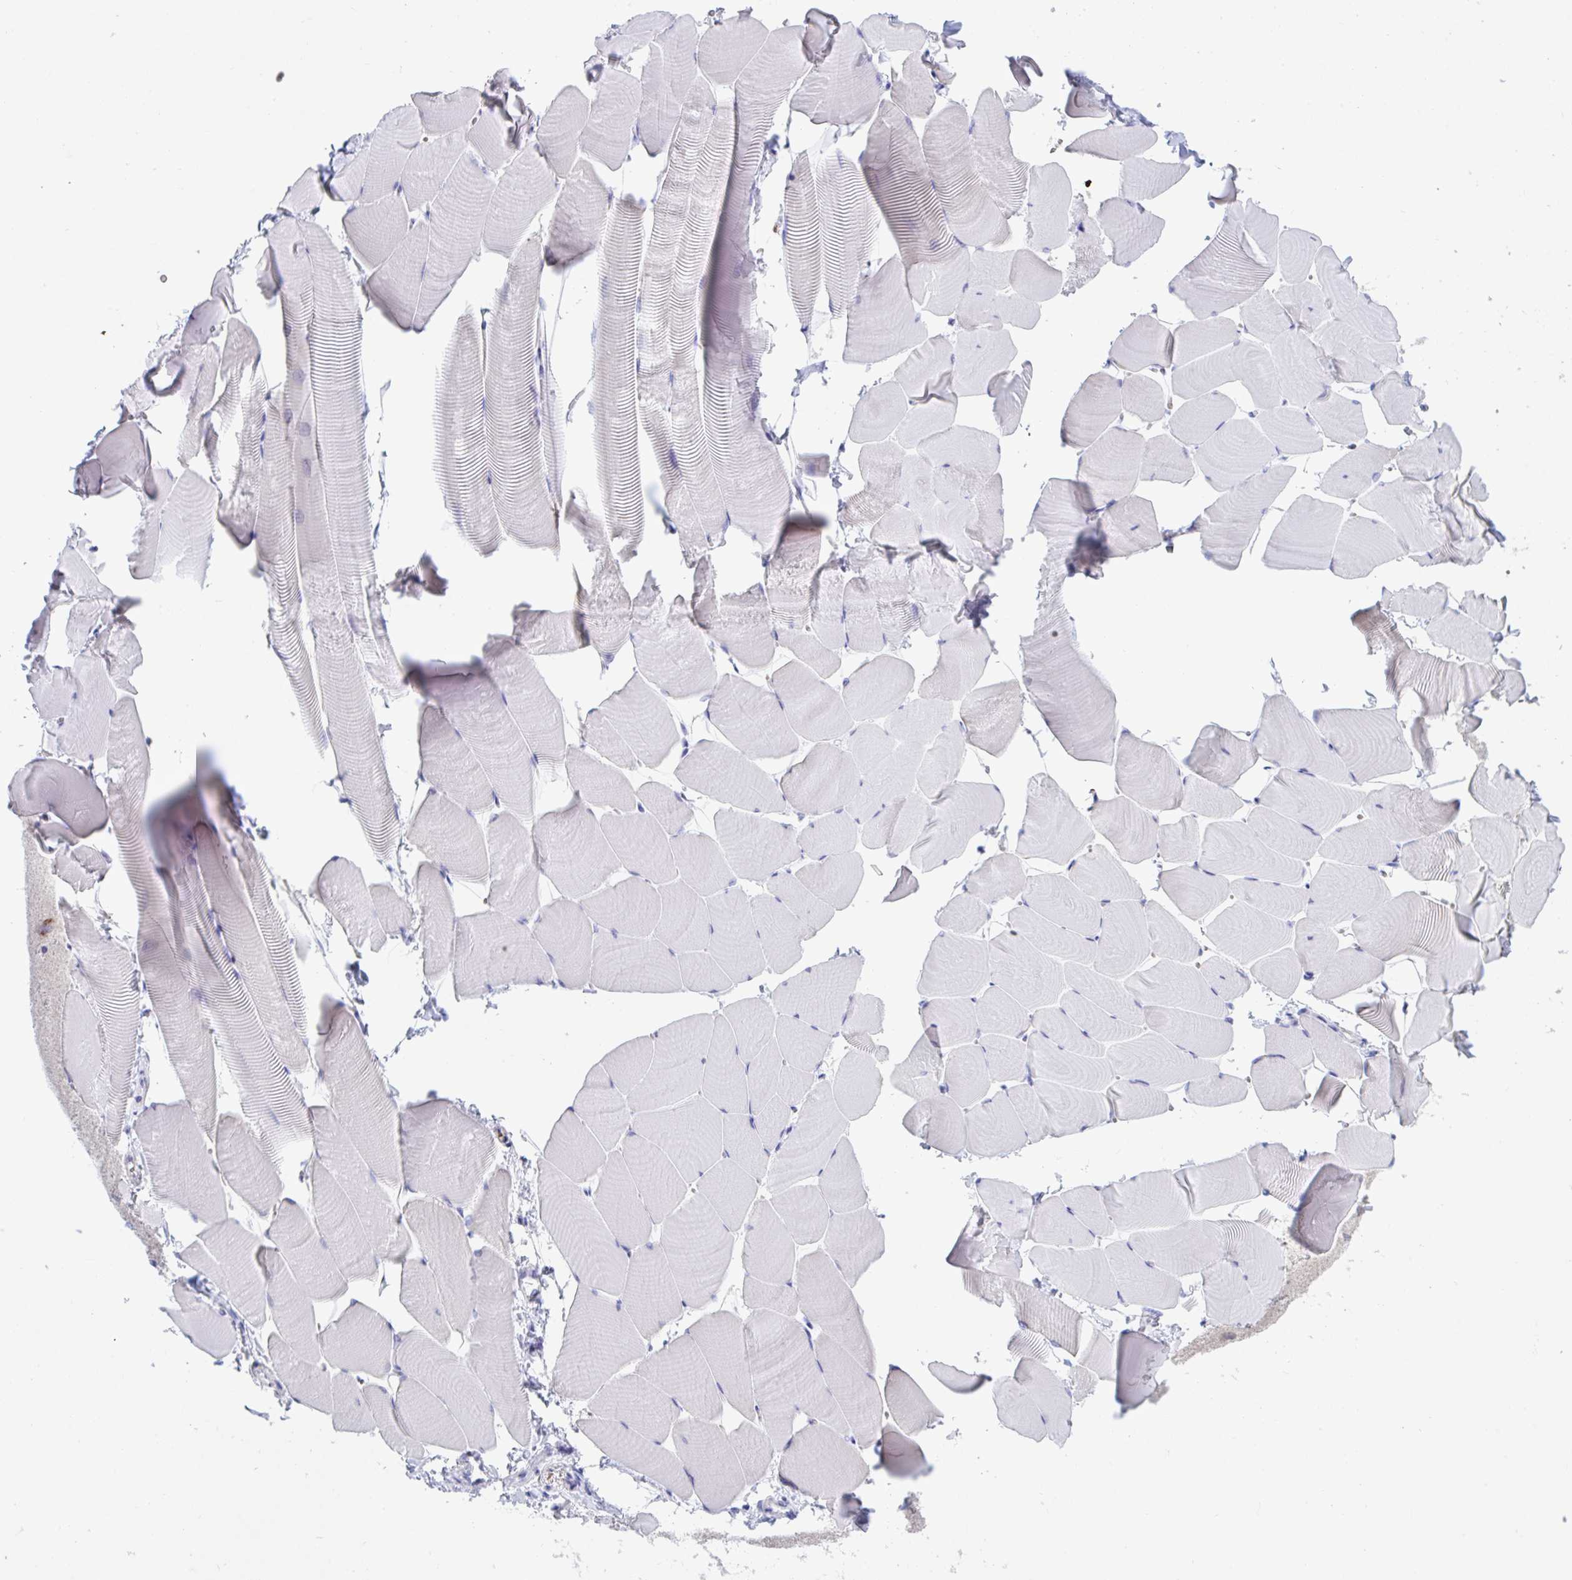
{"staining": {"intensity": "negative", "quantity": "none", "location": "none"}, "tissue": "skeletal muscle", "cell_type": "Myocytes", "image_type": "normal", "snomed": [{"axis": "morphology", "description": "Normal tissue, NOS"}, {"axis": "topography", "description": "Skeletal muscle"}], "caption": "Immunohistochemistry photomicrograph of unremarkable human skeletal muscle stained for a protein (brown), which exhibits no positivity in myocytes.", "gene": "TTC30A", "patient": {"sex": "male", "age": 25}}